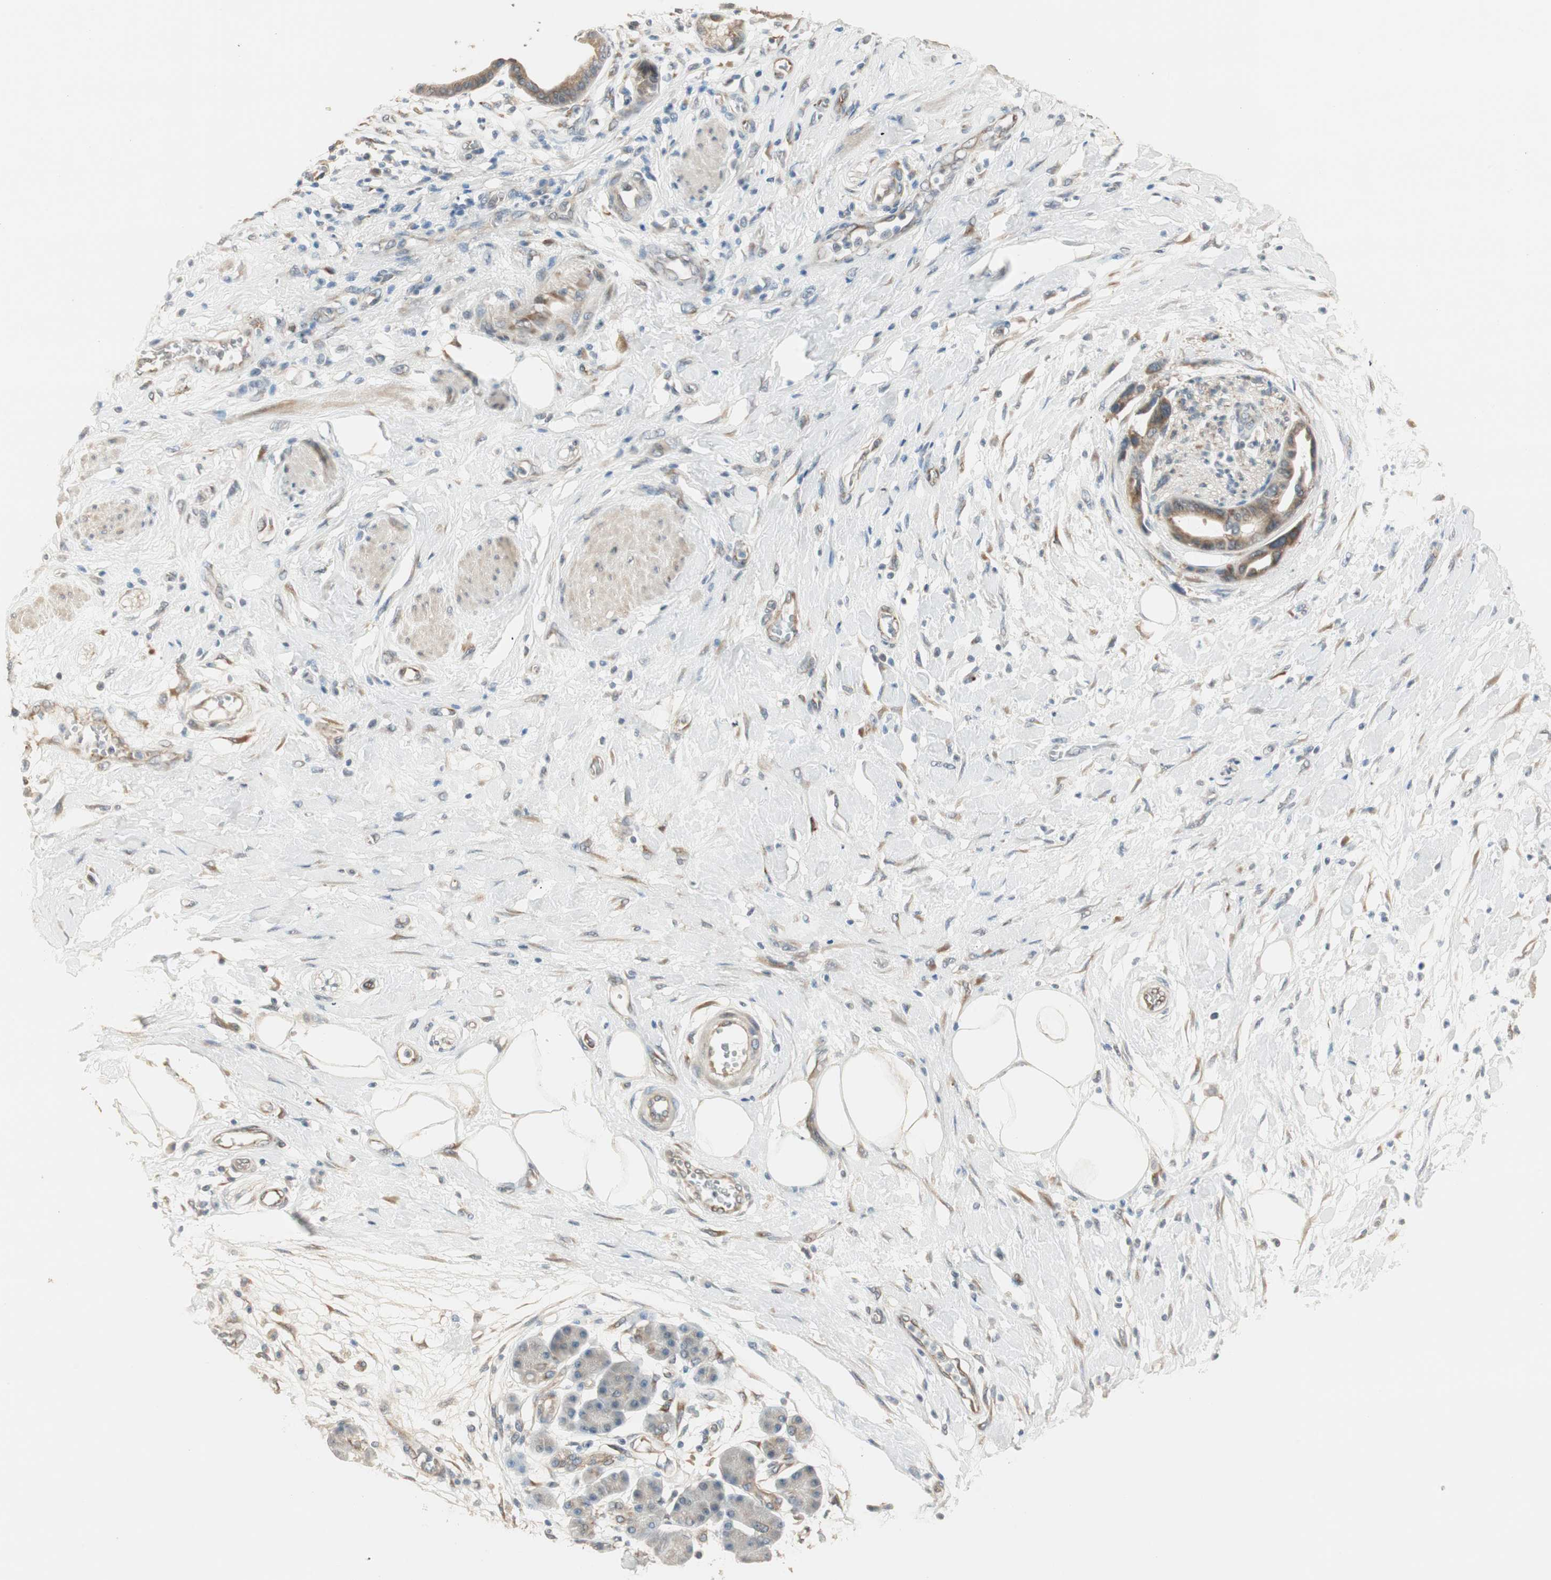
{"staining": {"intensity": "moderate", "quantity": ">75%", "location": "cytoplasmic/membranous"}, "tissue": "pancreatic cancer", "cell_type": "Tumor cells", "image_type": "cancer", "snomed": [{"axis": "morphology", "description": "Adenocarcinoma, NOS"}, {"axis": "morphology", "description": "Adenocarcinoma, metastatic, NOS"}, {"axis": "topography", "description": "Lymph node"}, {"axis": "topography", "description": "Pancreas"}, {"axis": "topography", "description": "Duodenum"}], "caption": "The immunohistochemical stain highlights moderate cytoplasmic/membranous positivity in tumor cells of pancreatic metastatic adenocarcinoma tissue.", "gene": "TASOR", "patient": {"sex": "female", "age": 64}}